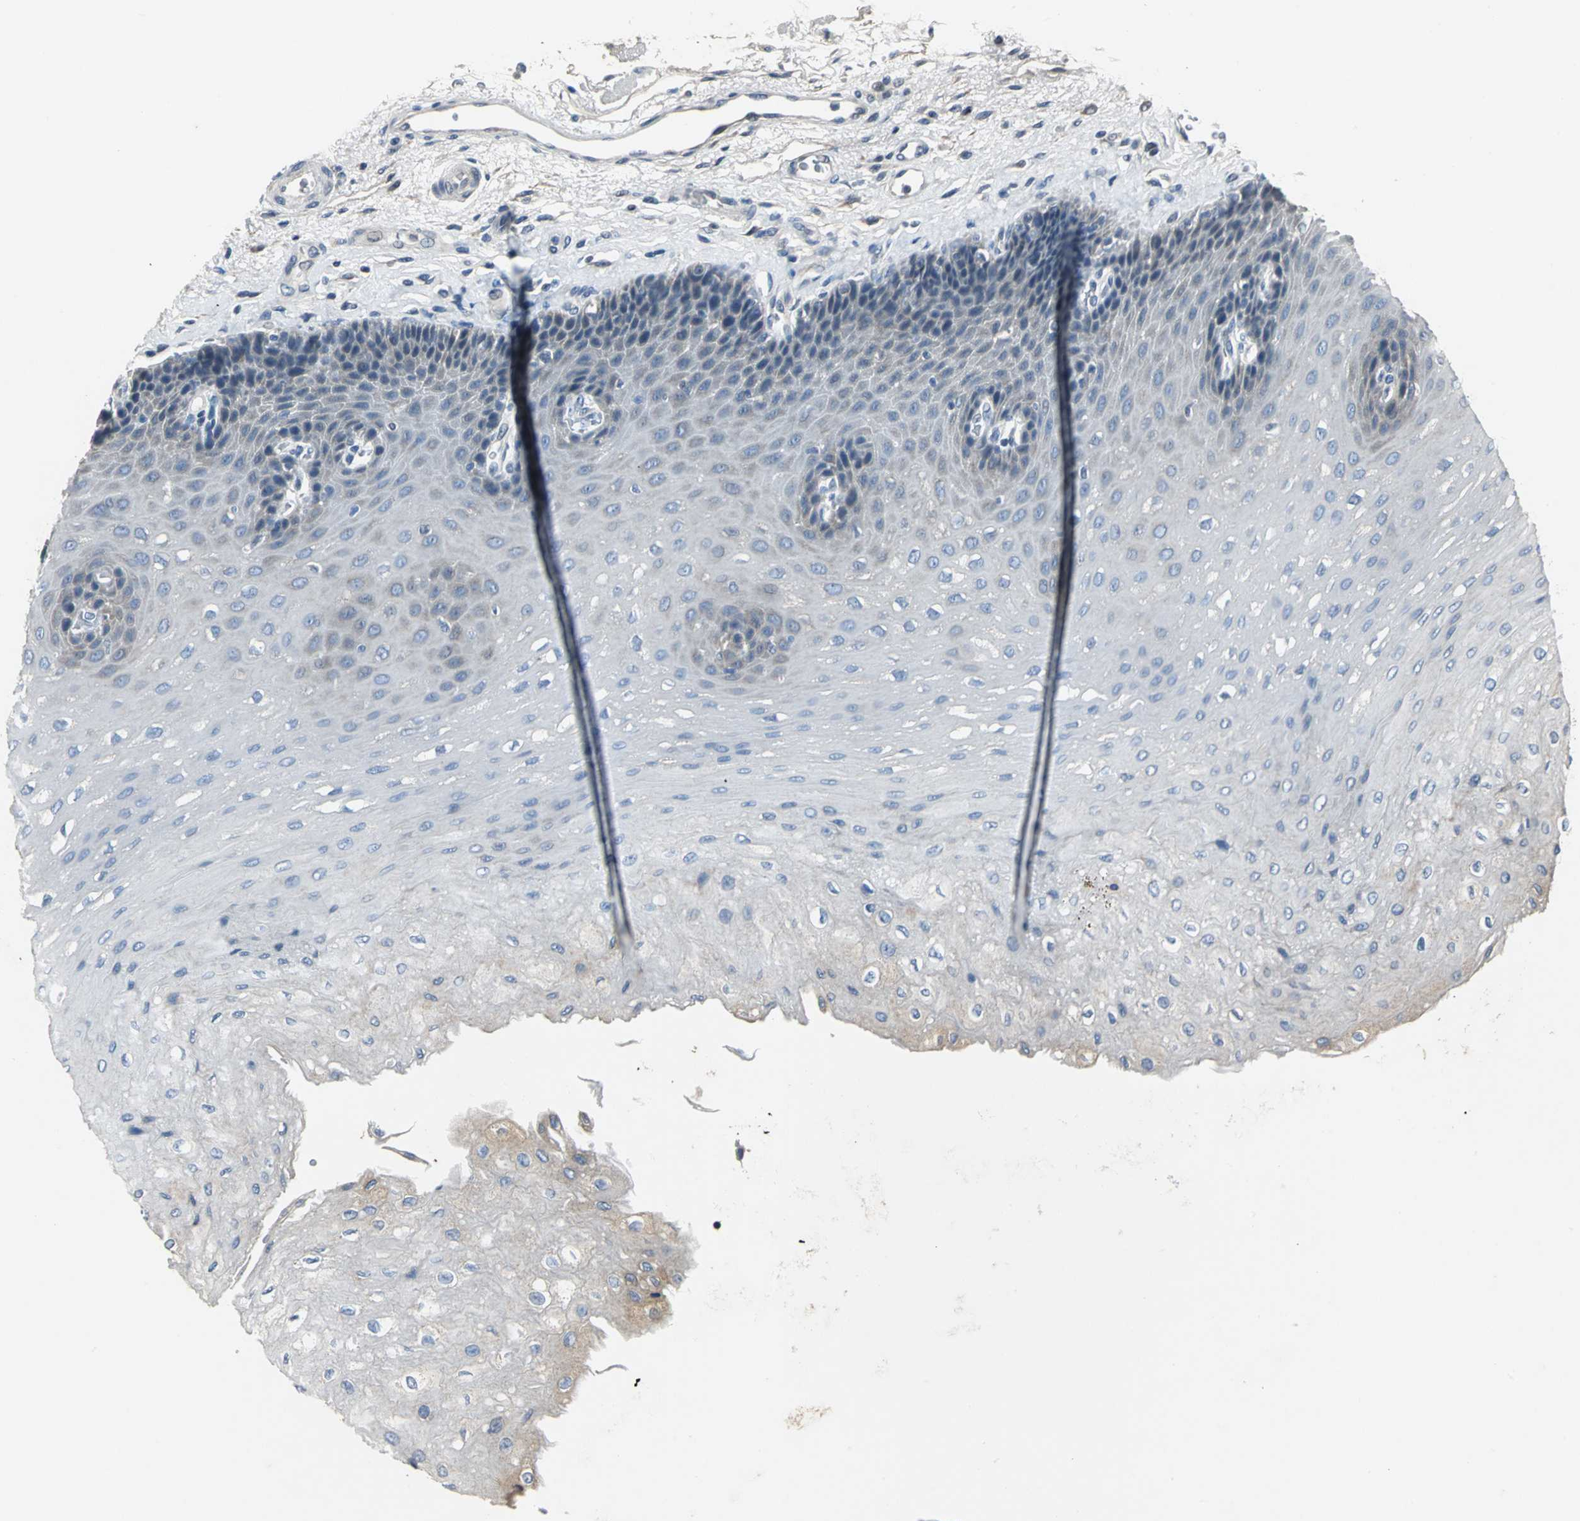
{"staining": {"intensity": "weak", "quantity": "<25%", "location": "cytoplasmic/membranous"}, "tissue": "esophagus", "cell_type": "Squamous epithelial cells", "image_type": "normal", "snomed": [{"axis": "morphology", "description": "Normal tissue, NOS"}, {"axis": "topography", "description": "Esophagus"}], "caption": "IHC photomicrograph of normal human esophagus stained for a protein (brown), which displays no expression in squamous epithelial cells. (Brightfield microscopy of DAB IHC at high magnification).", "gene": "JADE3", "patient": {"sex": "female", "age": 72}}